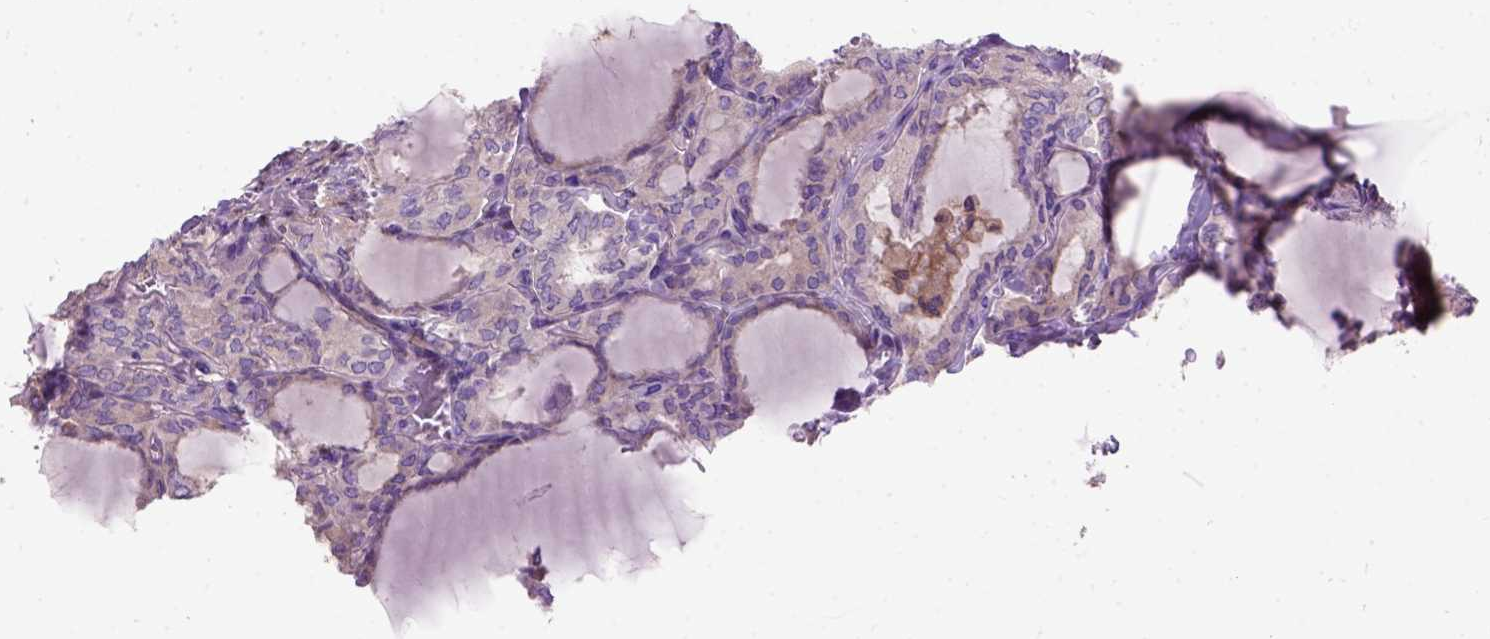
{"staining": {"intensity": "negative", "quantity": "none", "location": "none"}, "tissue": "thyroid cancer", "cell_type": "Tumor cells", "image_type": "cancer", "snomed": [{"axis": "morphology", "description": "Papillary adenocarcinoma, NOS"}, {"axis": "topography", "description": "Thyroid gland"}], "caption": "Immunohistochemical staining of human thyroid cancer reveals no significant staining in tumor cells.", "gene": "SEMA4F", "patient": {"sex": "male", "age": 20}}